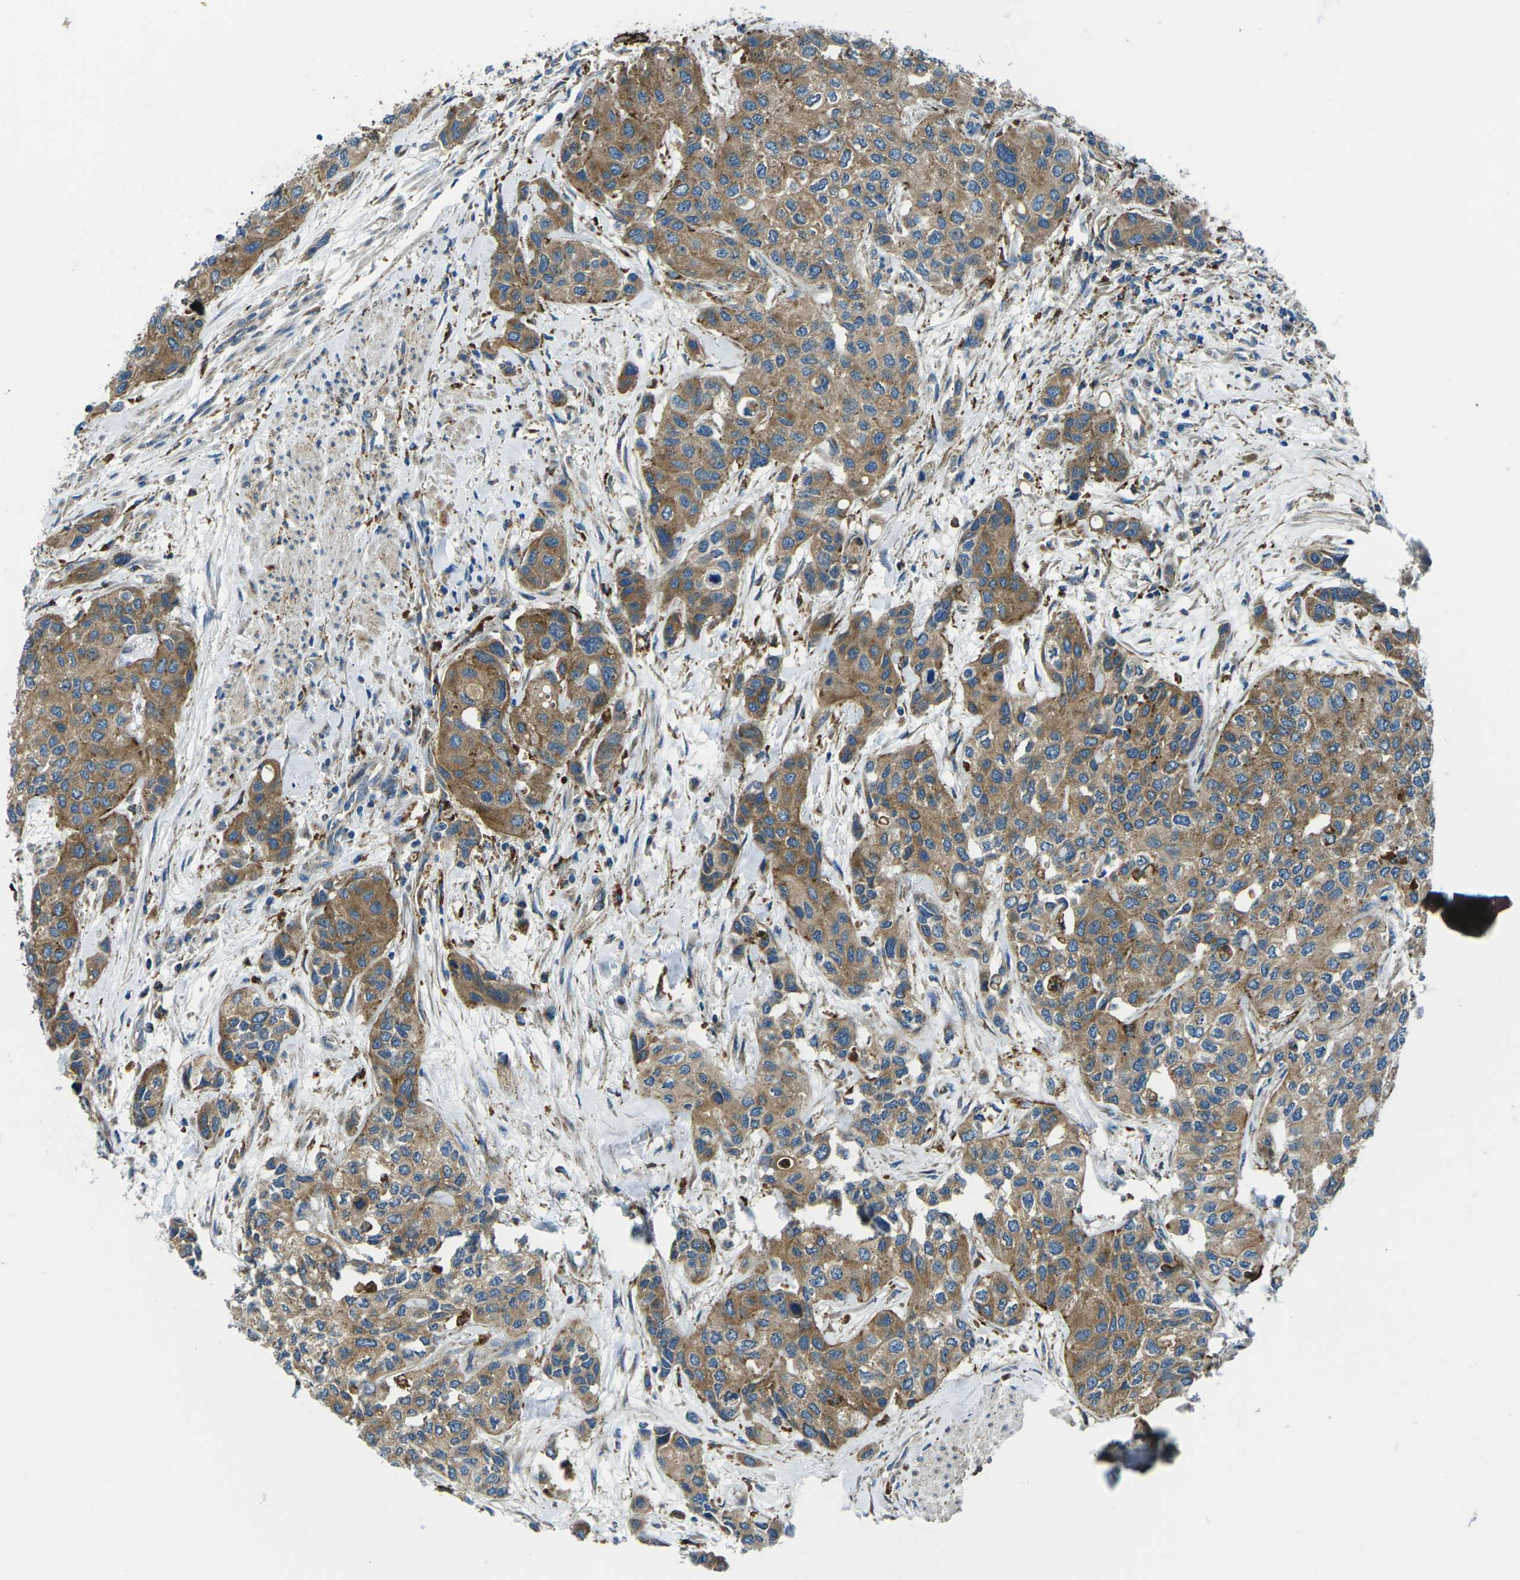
{"staining": {"intensity": "moderate", "quantity": ">75%", "location": "cytoplasmic/membranous"}, "tissue": "urothelial cancer", "cell_type": "Tumor cells", "image_type": "cancer", "snomed": [{"axis": "morphology", "description": "Urothelial carcinoma, High grade"}, {"axis": "topography", "description": "Urinary bladder"}], "caption": "Urothelial cancer stained with DAB immunohistochemistry (IHC) exhibits medium levels of moderate cytoplasmic/membranous positivity in approximately >75% of tumor cells.", "gene": "CDK17", "patient": {"sex": "female", "age": 56}}